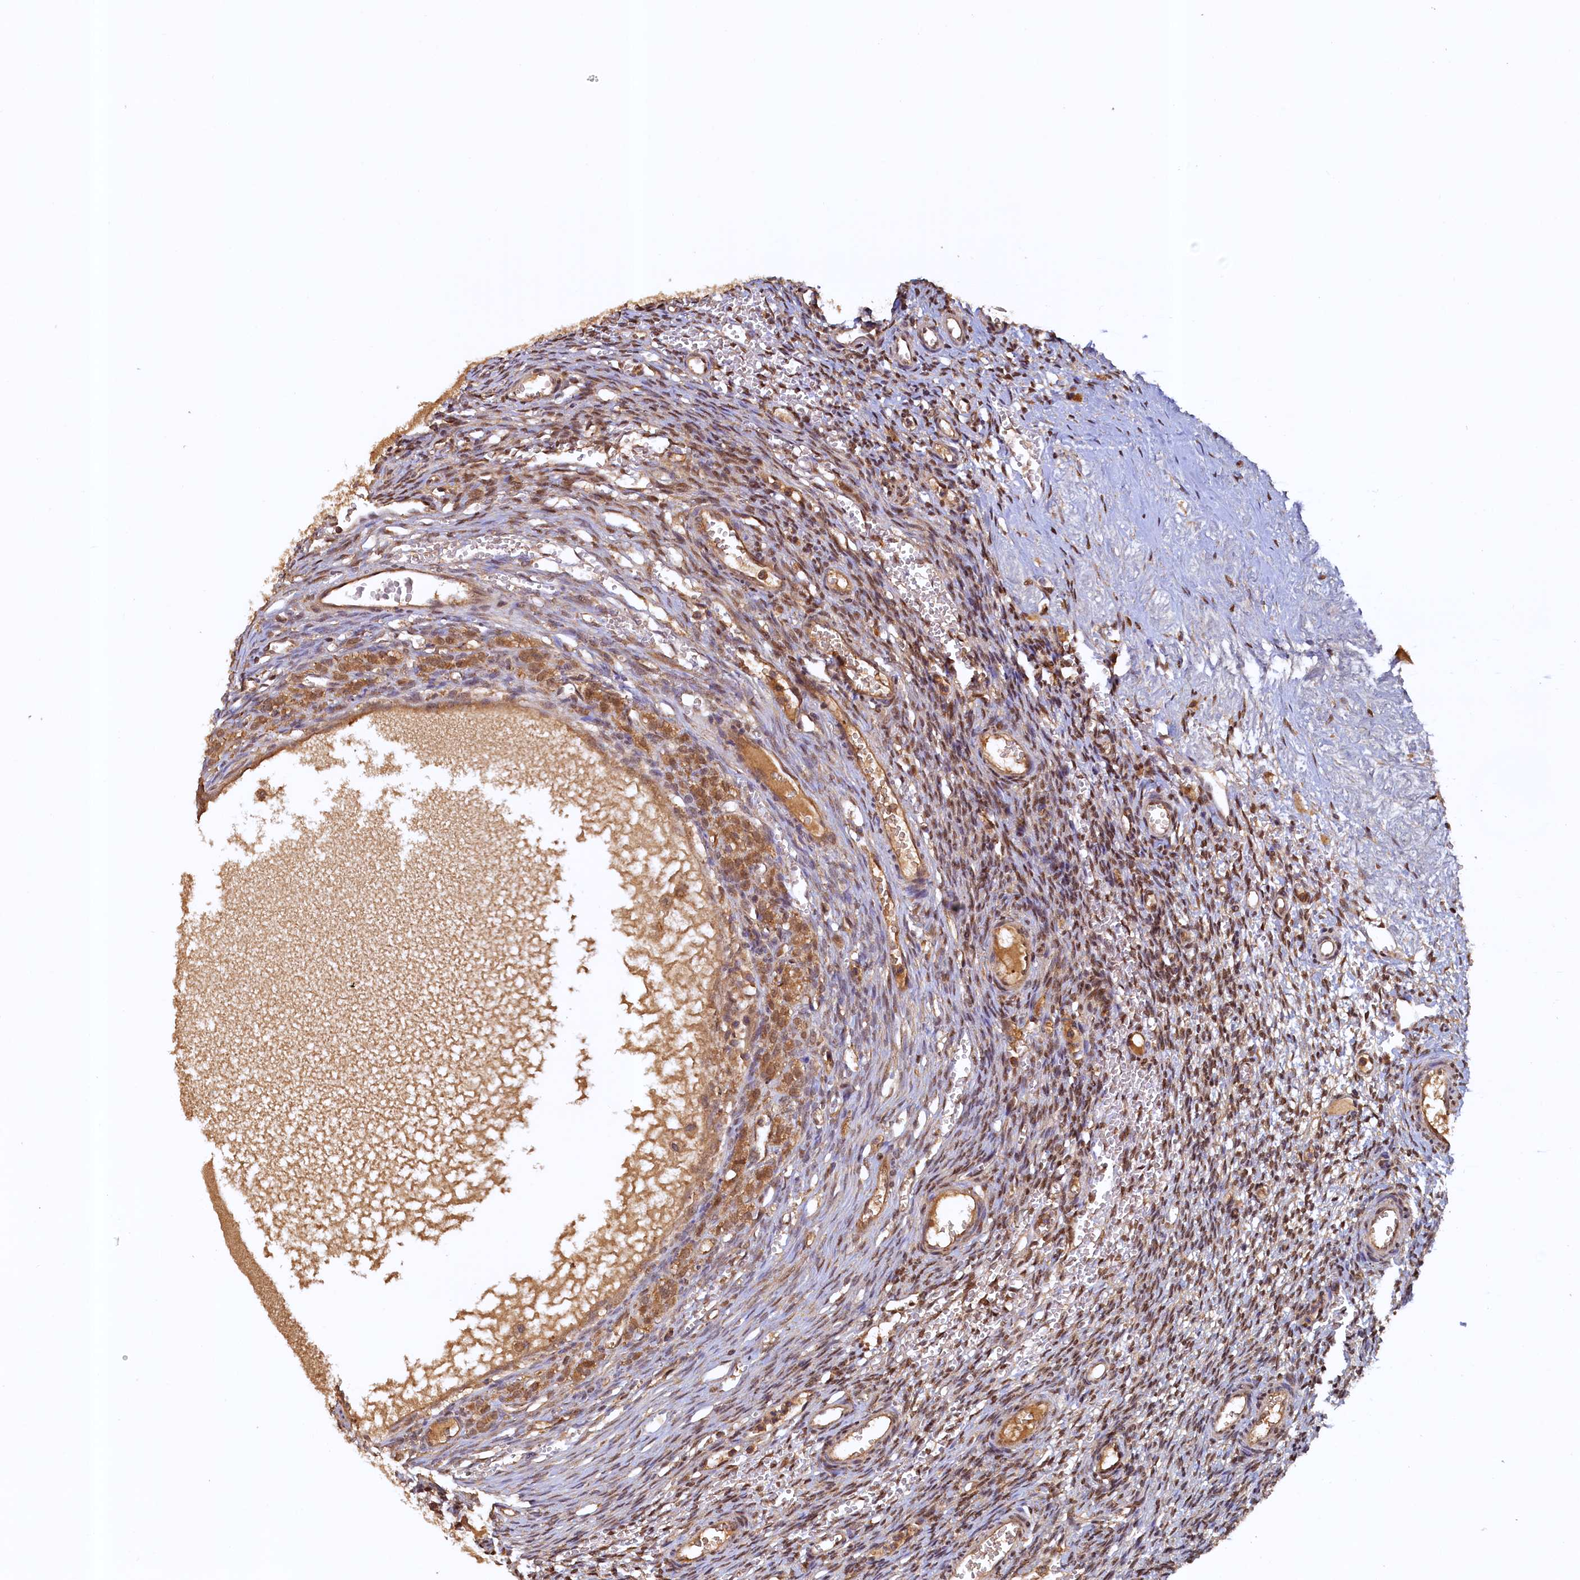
{"staining": {"intensity": "moderate", "quantity": ">75%", "location": "nuclear"}, "tissue": "ovary", "cell_type": "Ovarian stroma cells", "image_type": "normal", "snomed": [{"axis": "morphology", "description": "Normal tissue, NOS"}, {"axis": "topography", "description": "Ovary"}], "caption": "IHC image of unremarkable ovary: ovary stained using IHC shows medium levels of moderate protein expression localized specifically in the nuclear of ovarian stroma cells, appearing as a nuclear brown color.", "gene": "UBL7", "patient": {"sex": "female", "age": 39}}